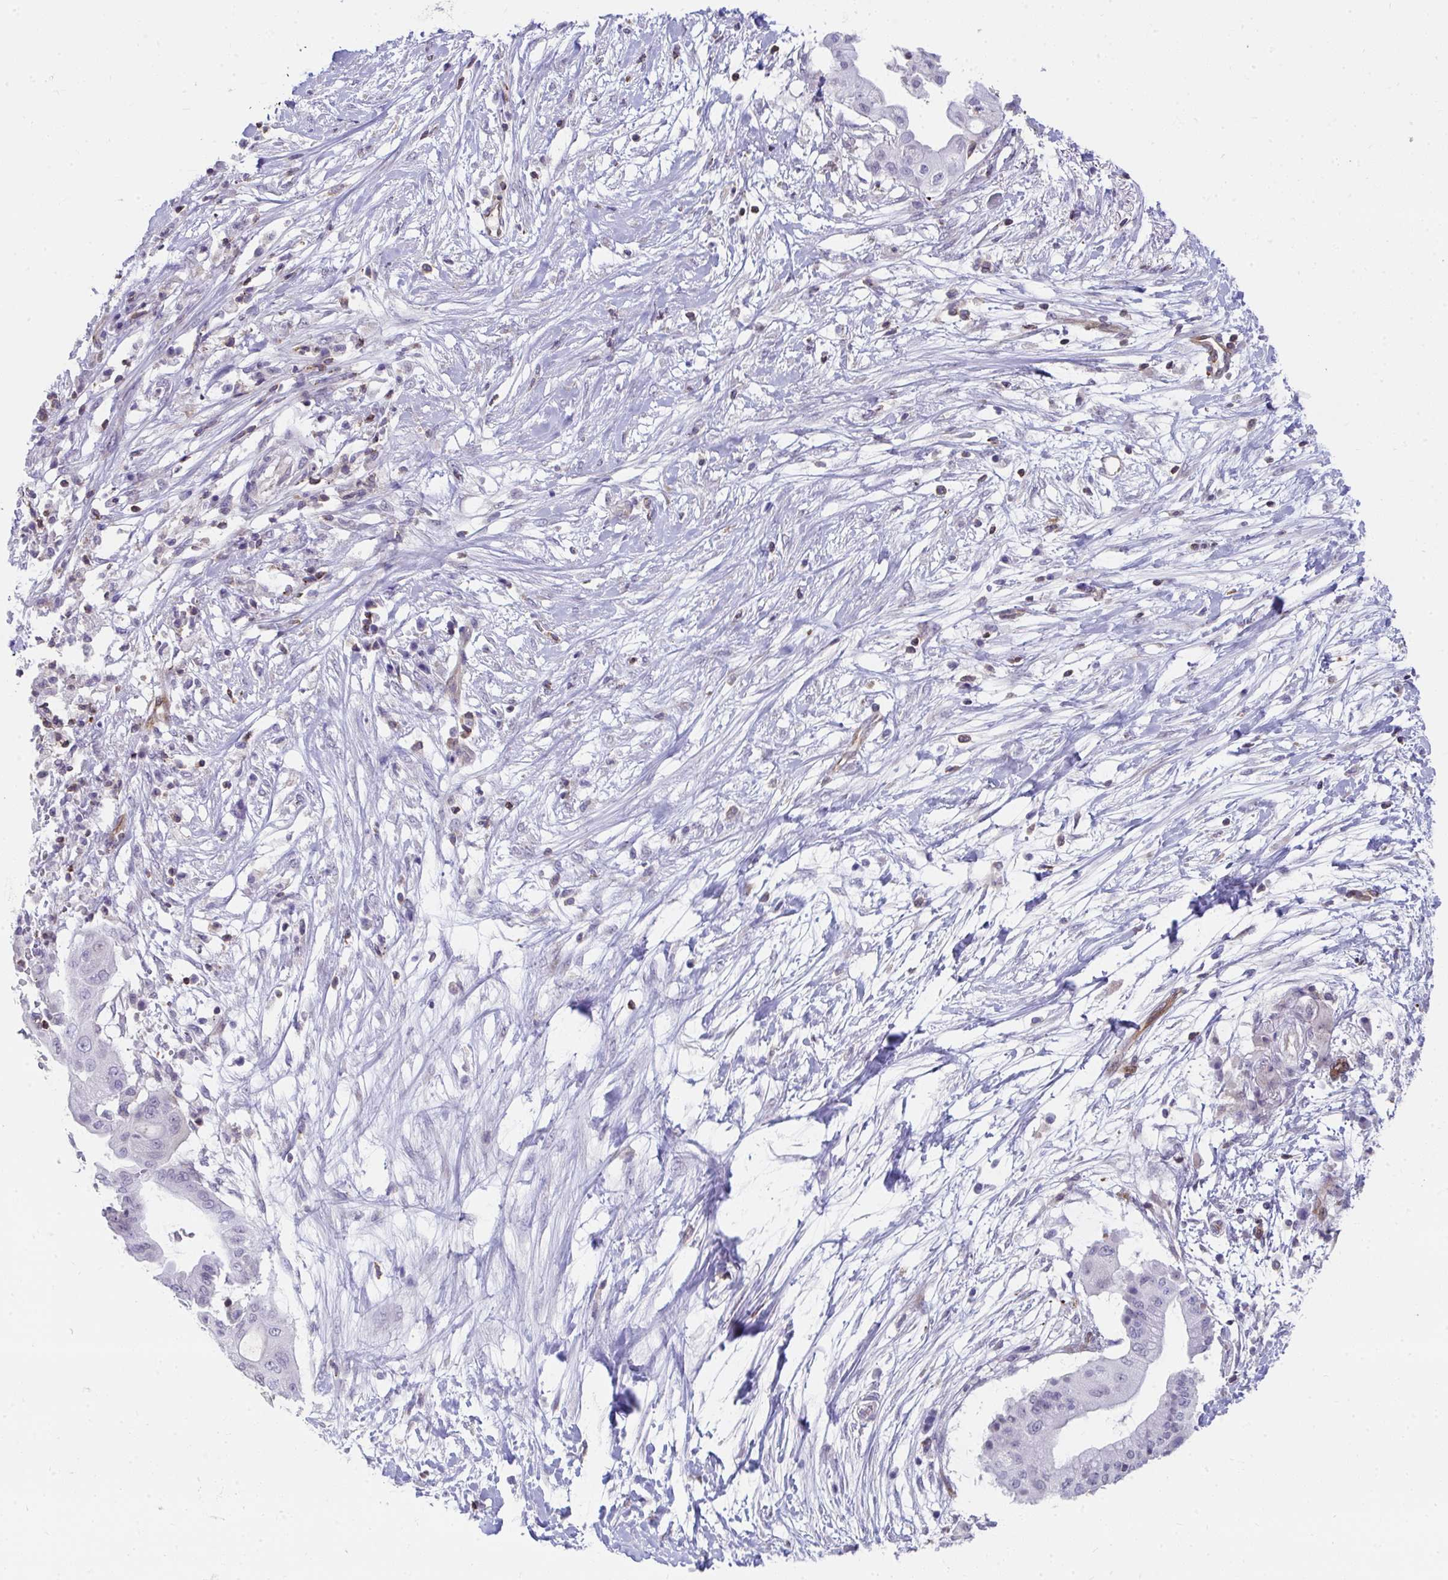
{"staining": {"intensity": "negative", "quantity": "none", "location": "none"}, "tissue": "pancreatic cancer", "cell_type": "Tumor cells", "image_type": "cancer", "snomed": [{"axis": "morphology", "description": "Adenocarcinoma, NOS"}, {"axis": "topography", "description": "Pancreas"}], "caption": "Tumor cells are negative for brown protein staining in pancreatic cancer.", "gene": "FOXN3", "patient": {"sex": "male", "age": 68}}